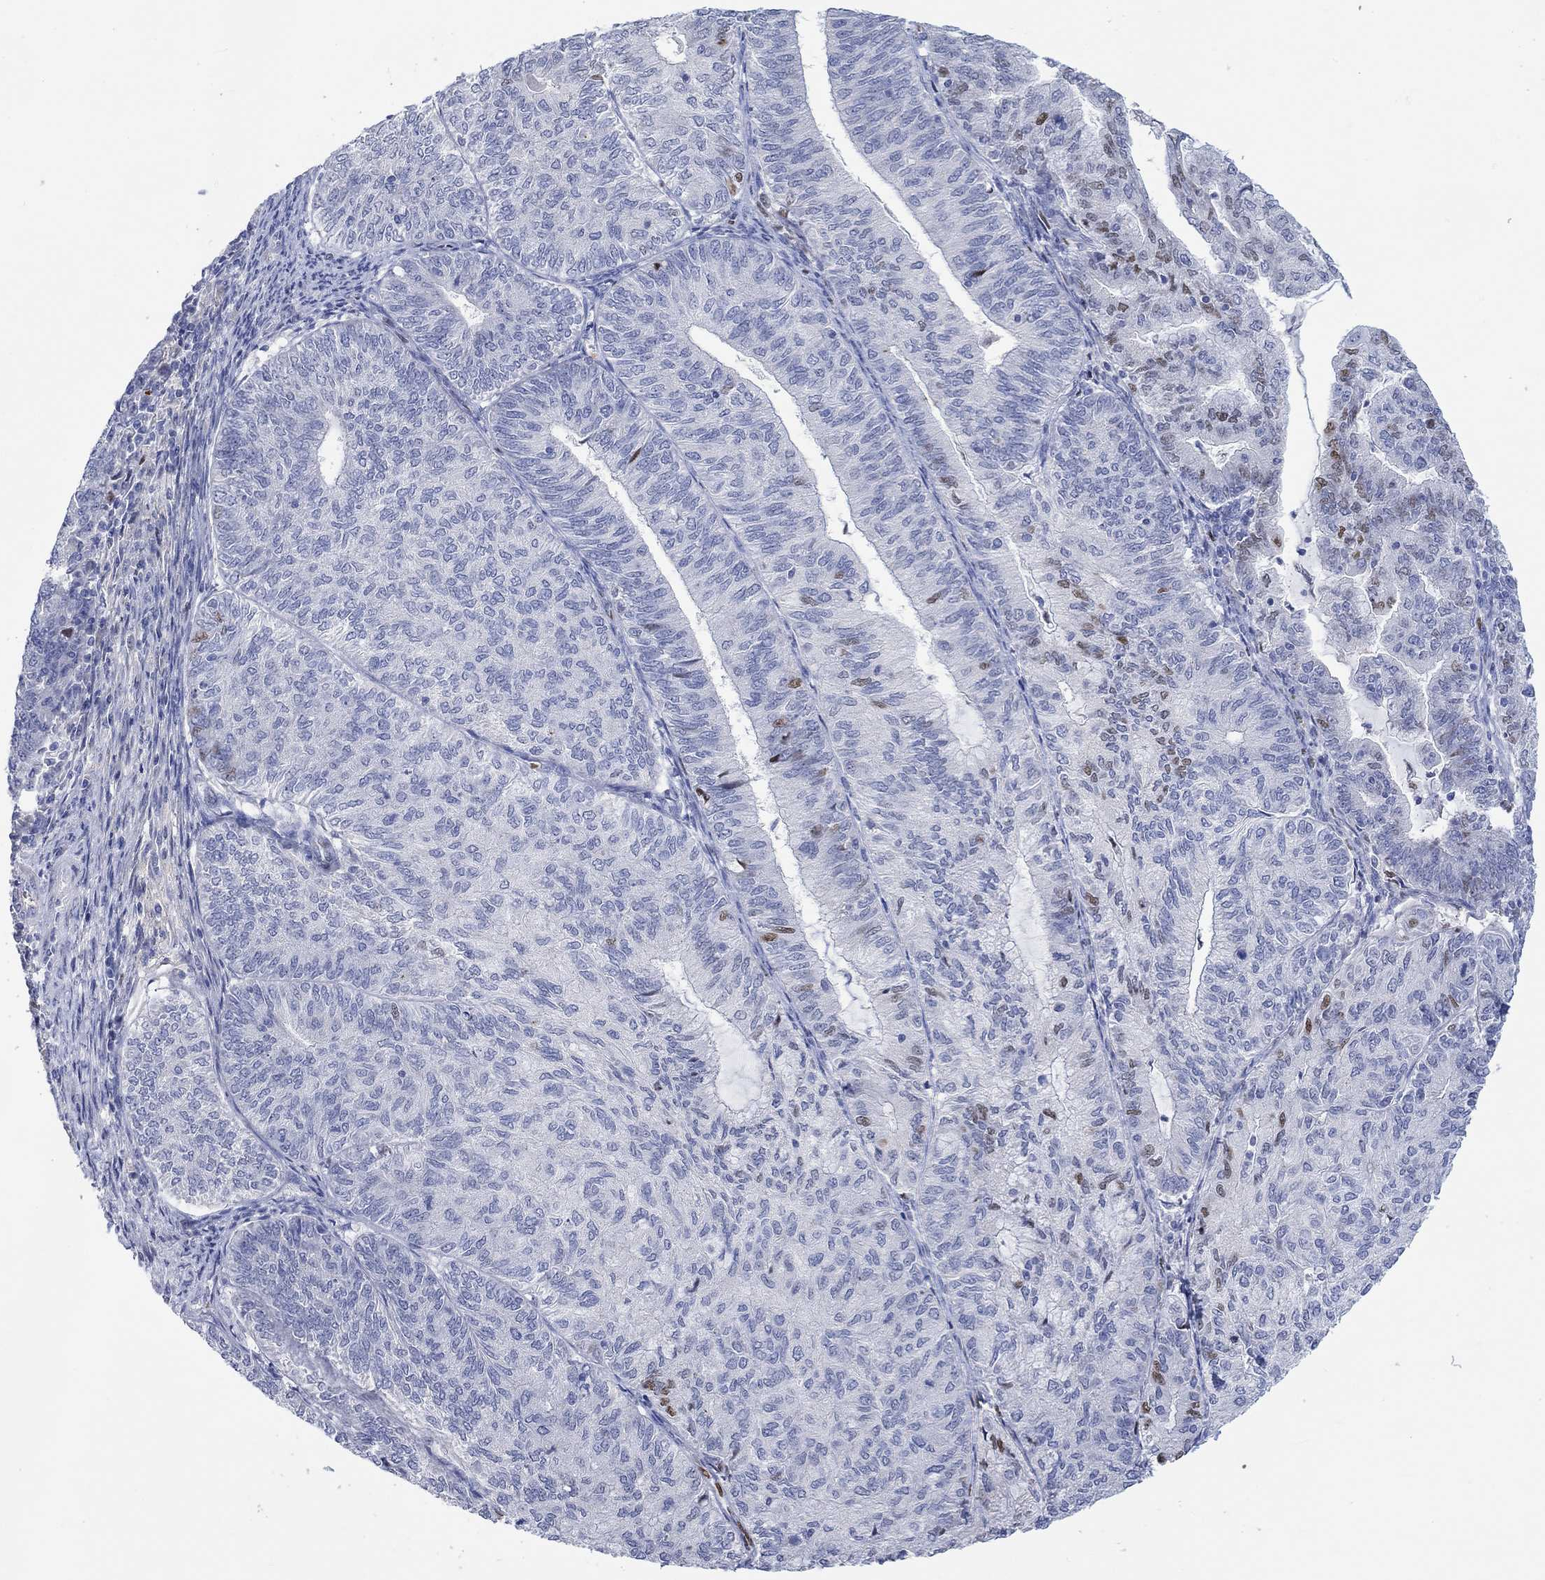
{"staining": {"intensity": "weak", "quantity": "<25%", "location": "nuclear"}, "tissue": "endometrial cancer", "cell_type": "Tumor cells", "image_type": "cancer", "snomed": [{"axis": "morphology", "description": "Adenocarcinoma, NOS"}, {"axis": "topography", "description": "Endometrium"}], "caption": "Immunohistochemistry (IHC) of adenocarcinoma (endometrial) reveals no staining in tumor cells. (DAB immunohistochemistry, high magnification).", "gene": "DLK1", "patient": {"sex": "female", "age": 82}}